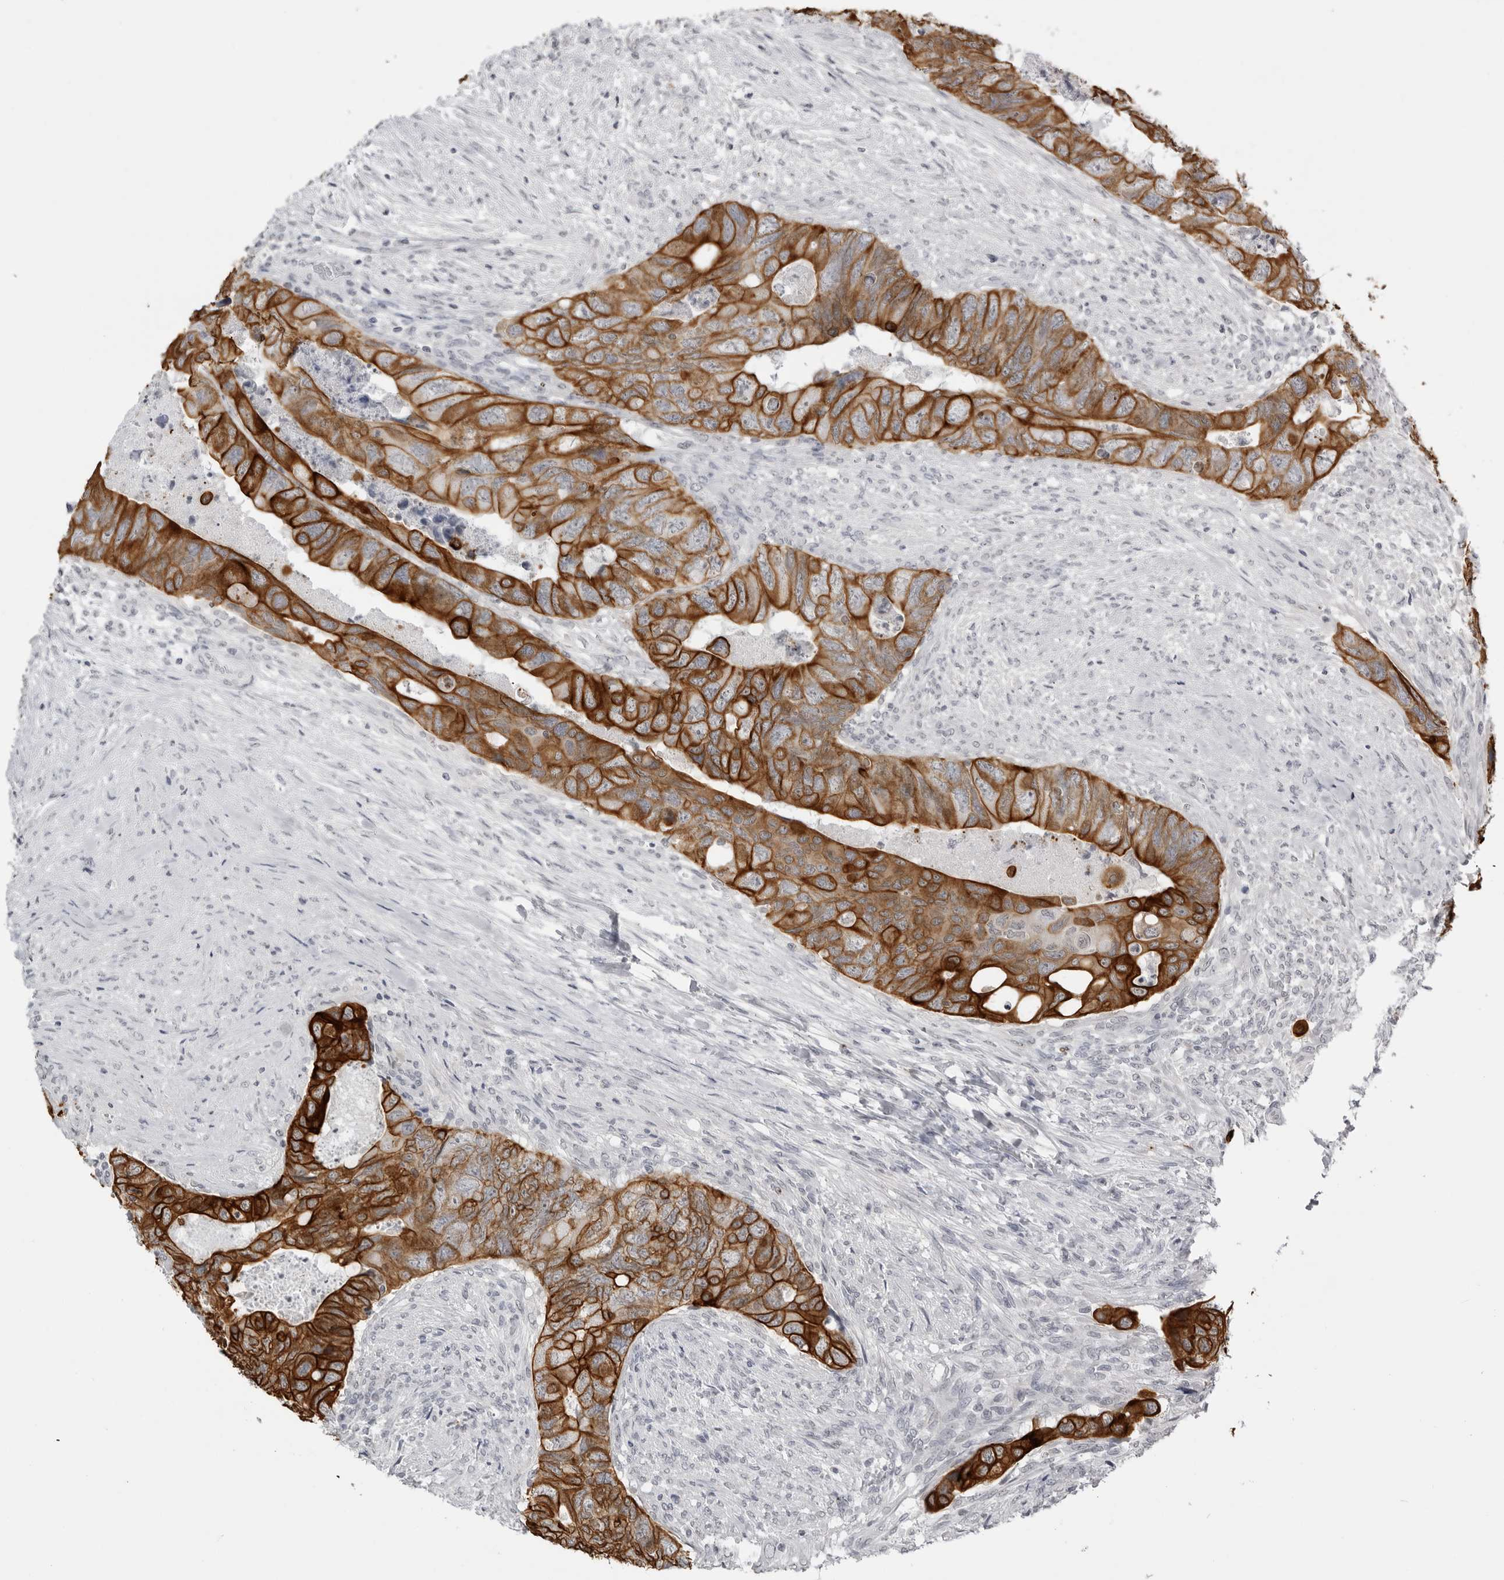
{"staining": {"intensity": "strong", "quantity": ">75%", "location": "cytoplasmic/membranous"}, "tissue": "colorectal cancer", "cell_type": "Tumor cells", "image_type": "cancer", "snomed": [{"axis": "morphology", "description": "Adenocarcinoma, NOS"}, {"axis": "topography", "description": "Rectum"}], "caption": "Colorectal cancer stained with a brown dye shows strong cytoplasmic/membranous positive positivity in approximately >75% of tumor cells.", "gene": "SERPINF2", "patient": {"sex": "male", "age": 63}}